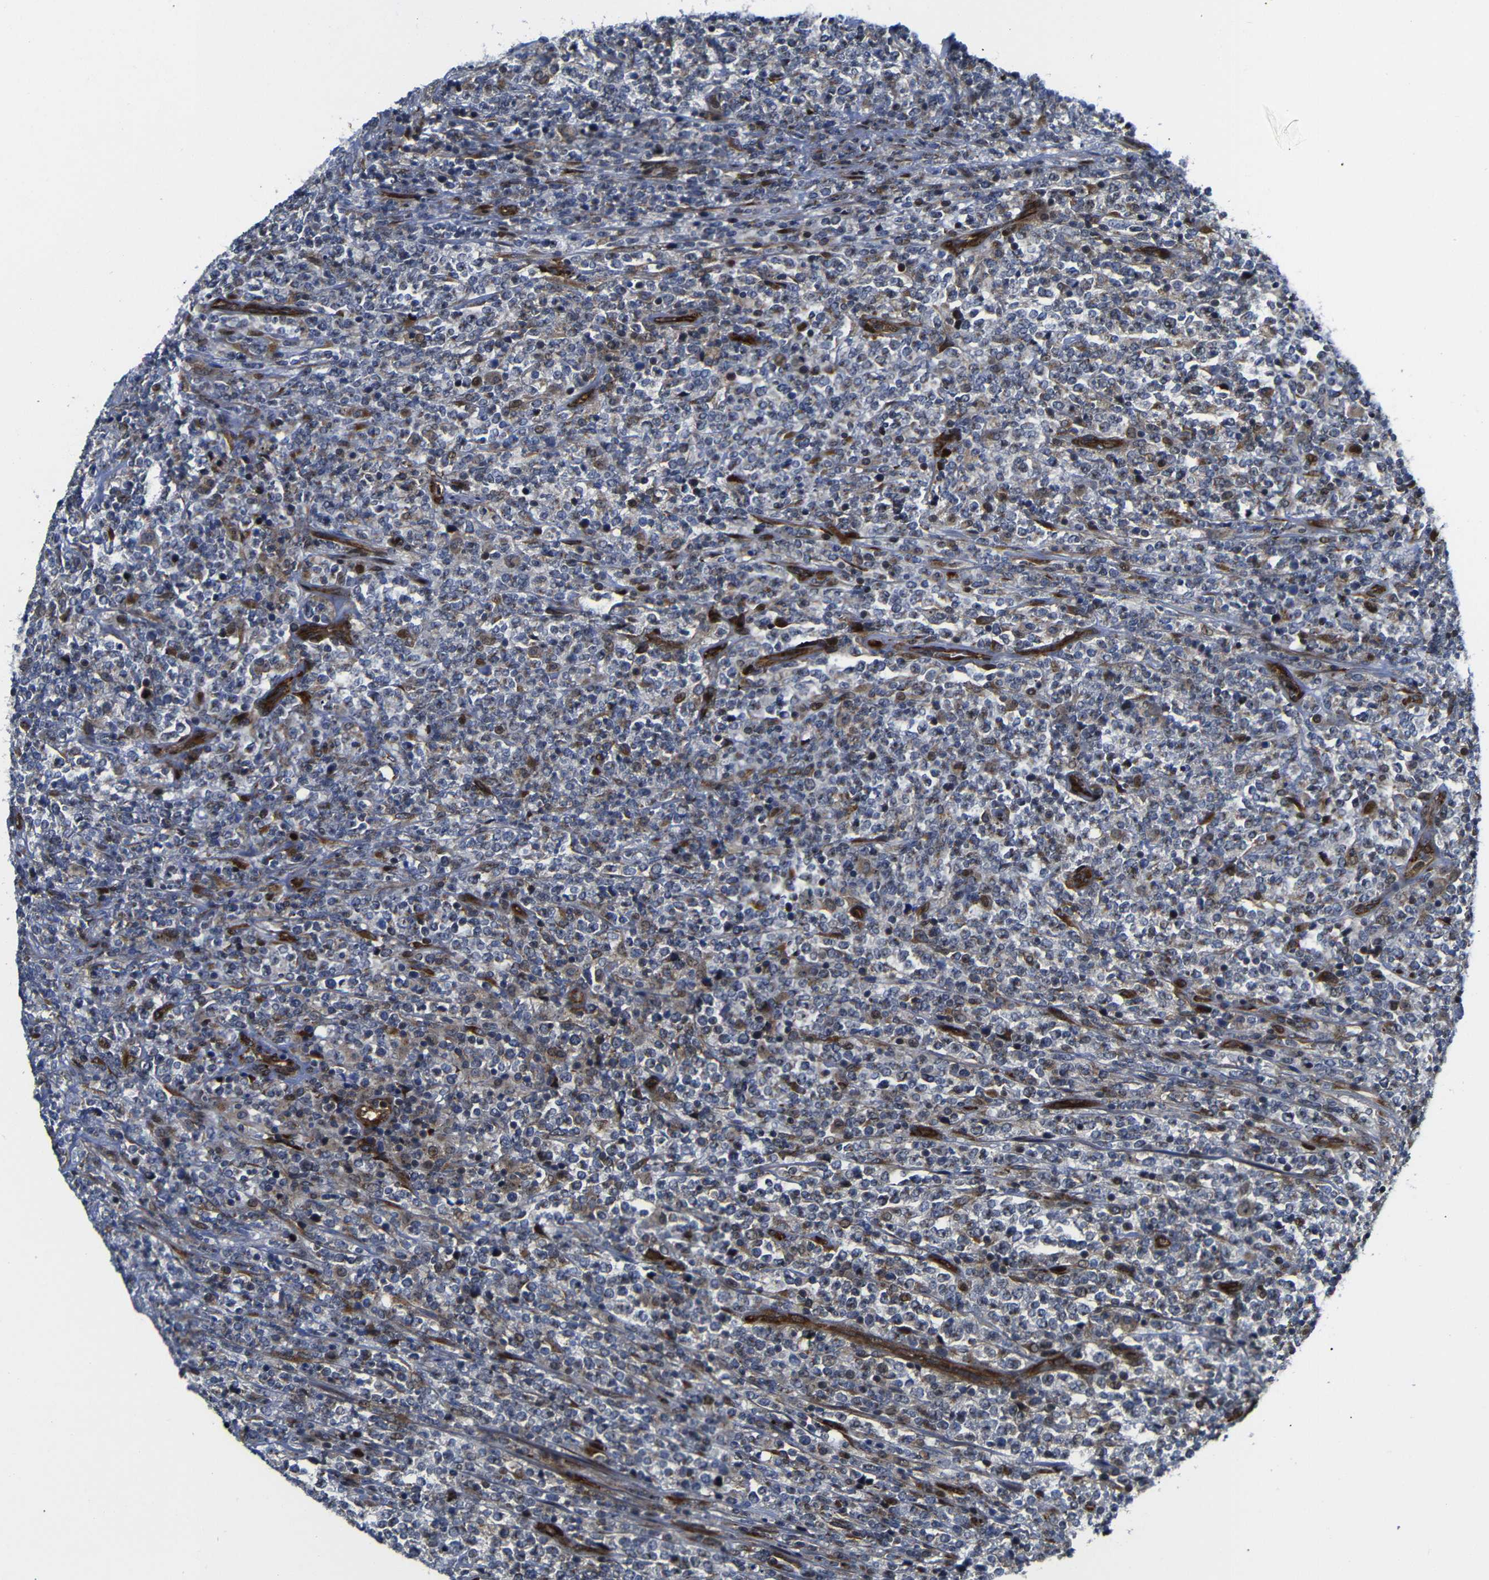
{"staining": {"intensity": "moderate", "quantity": "<25%", "location": "cytoplasmic/membranous,nuclear"}, "tissue": "lymphoma", "cell_type": "Tumor cells", "image_type": "cancer", "snomed": [{"axis": "morphology", "description": "Malignant lymphoma, non-Hodgkin's type, High grade"}, {"axis": "topography", "description": "Soft tissue"}], "caption": "DAB immunohistochemical staining of lymphoma reveals moderate cytoplasmic/membranous and nuclear protein positivity in approximately <25% of tumor cells.", "gene": "PARP14", "patient": {"sex": "male", "age": 18}}